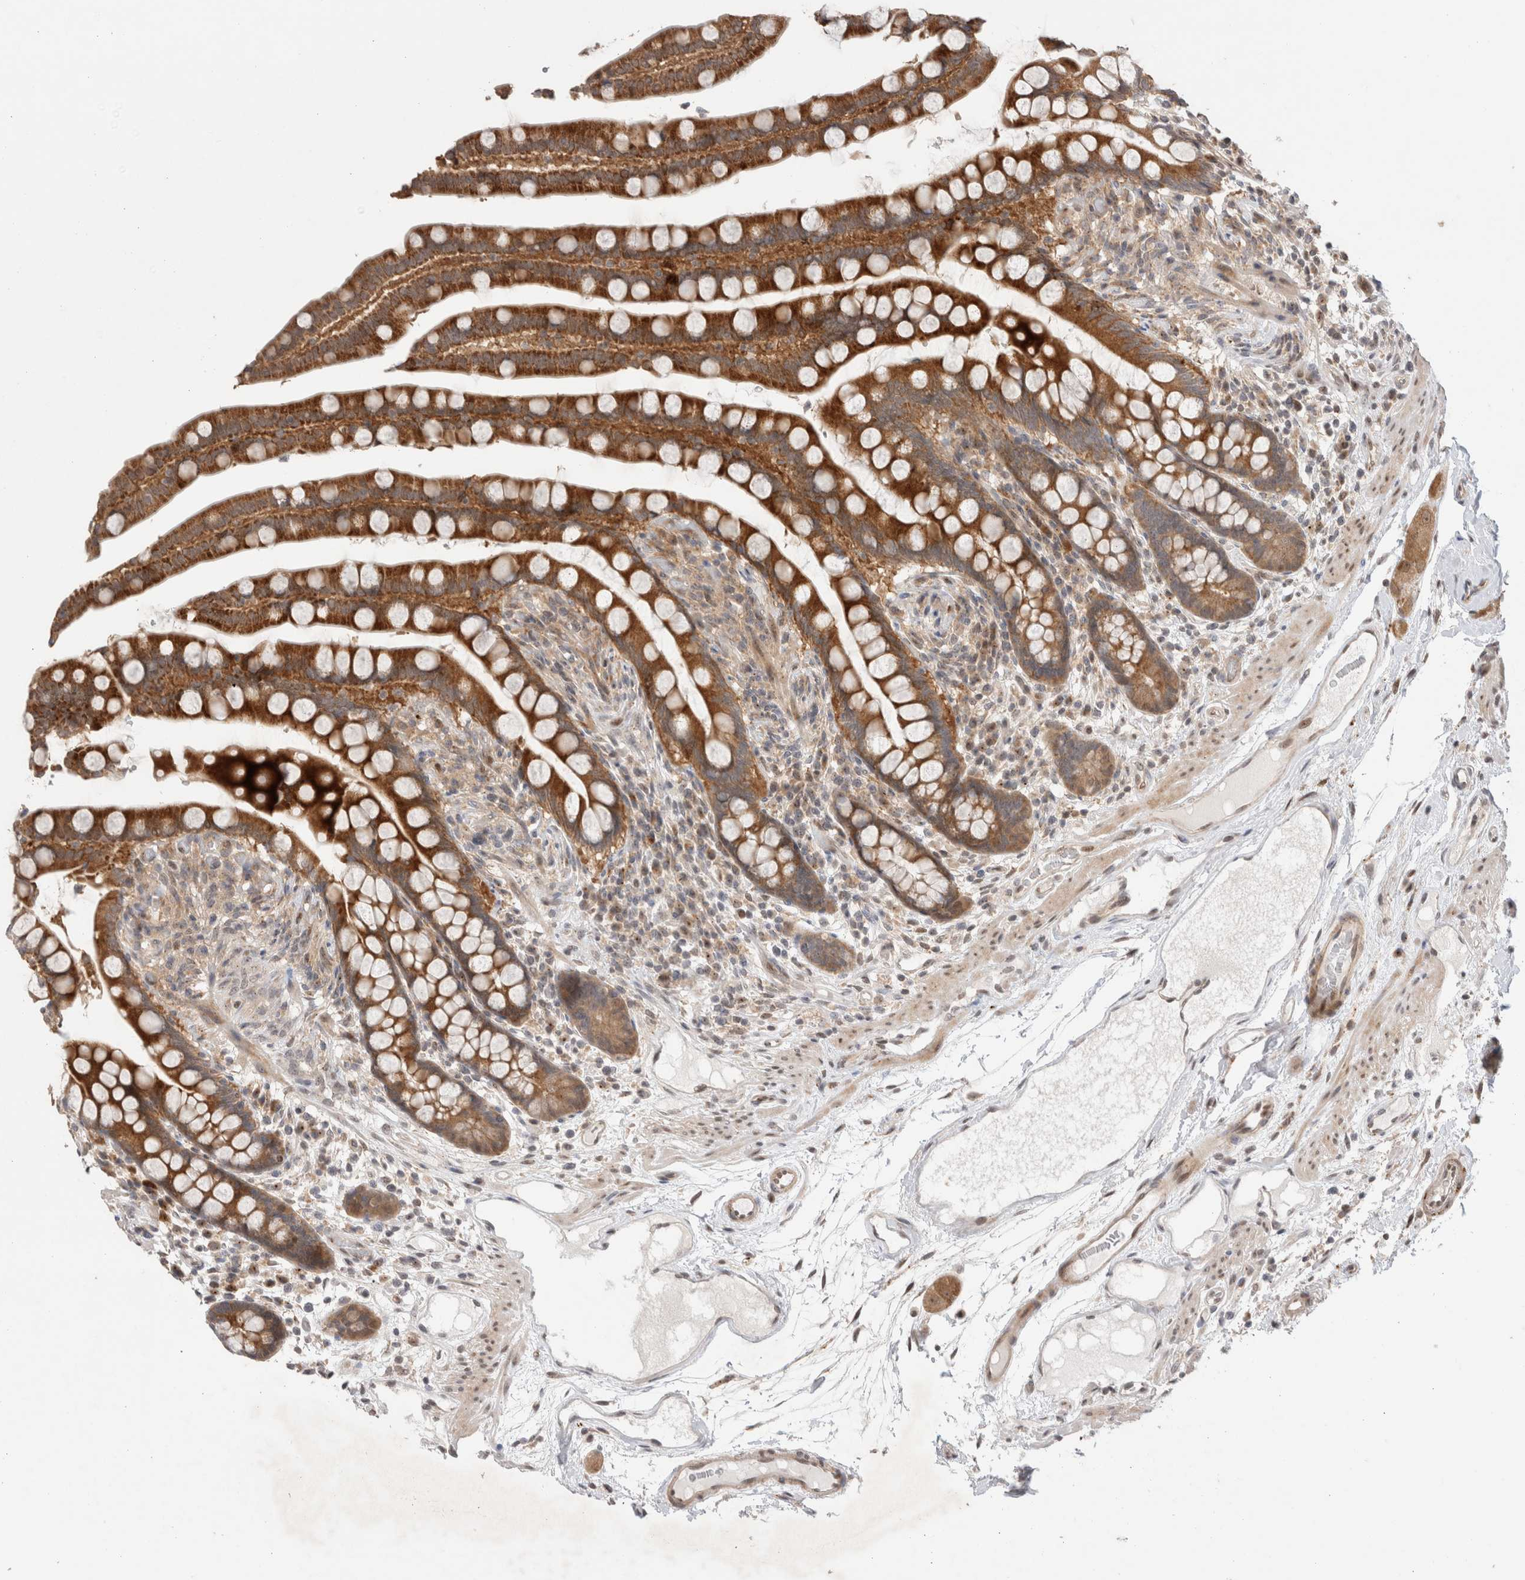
{"staining": {"intensity": "weak", "quantity": ">75%", "location": "cytoplasmic/membranous"}, "tissue": "colon", "cell_type": "Endothelial cells", "image_type": "normal", "snomed": [{"axis": "morphology", "description": "Normal tissue, NOS"}, {"axis": "topography", "description": "Colon"}], "caption": "Endothelial cells demonstrate weak cytoplasmic/membranous positivity in about >75% of cells in unremarkable colon.", "gene": "SLC29A1", "patient": {"sex": "male", "age": 73}}